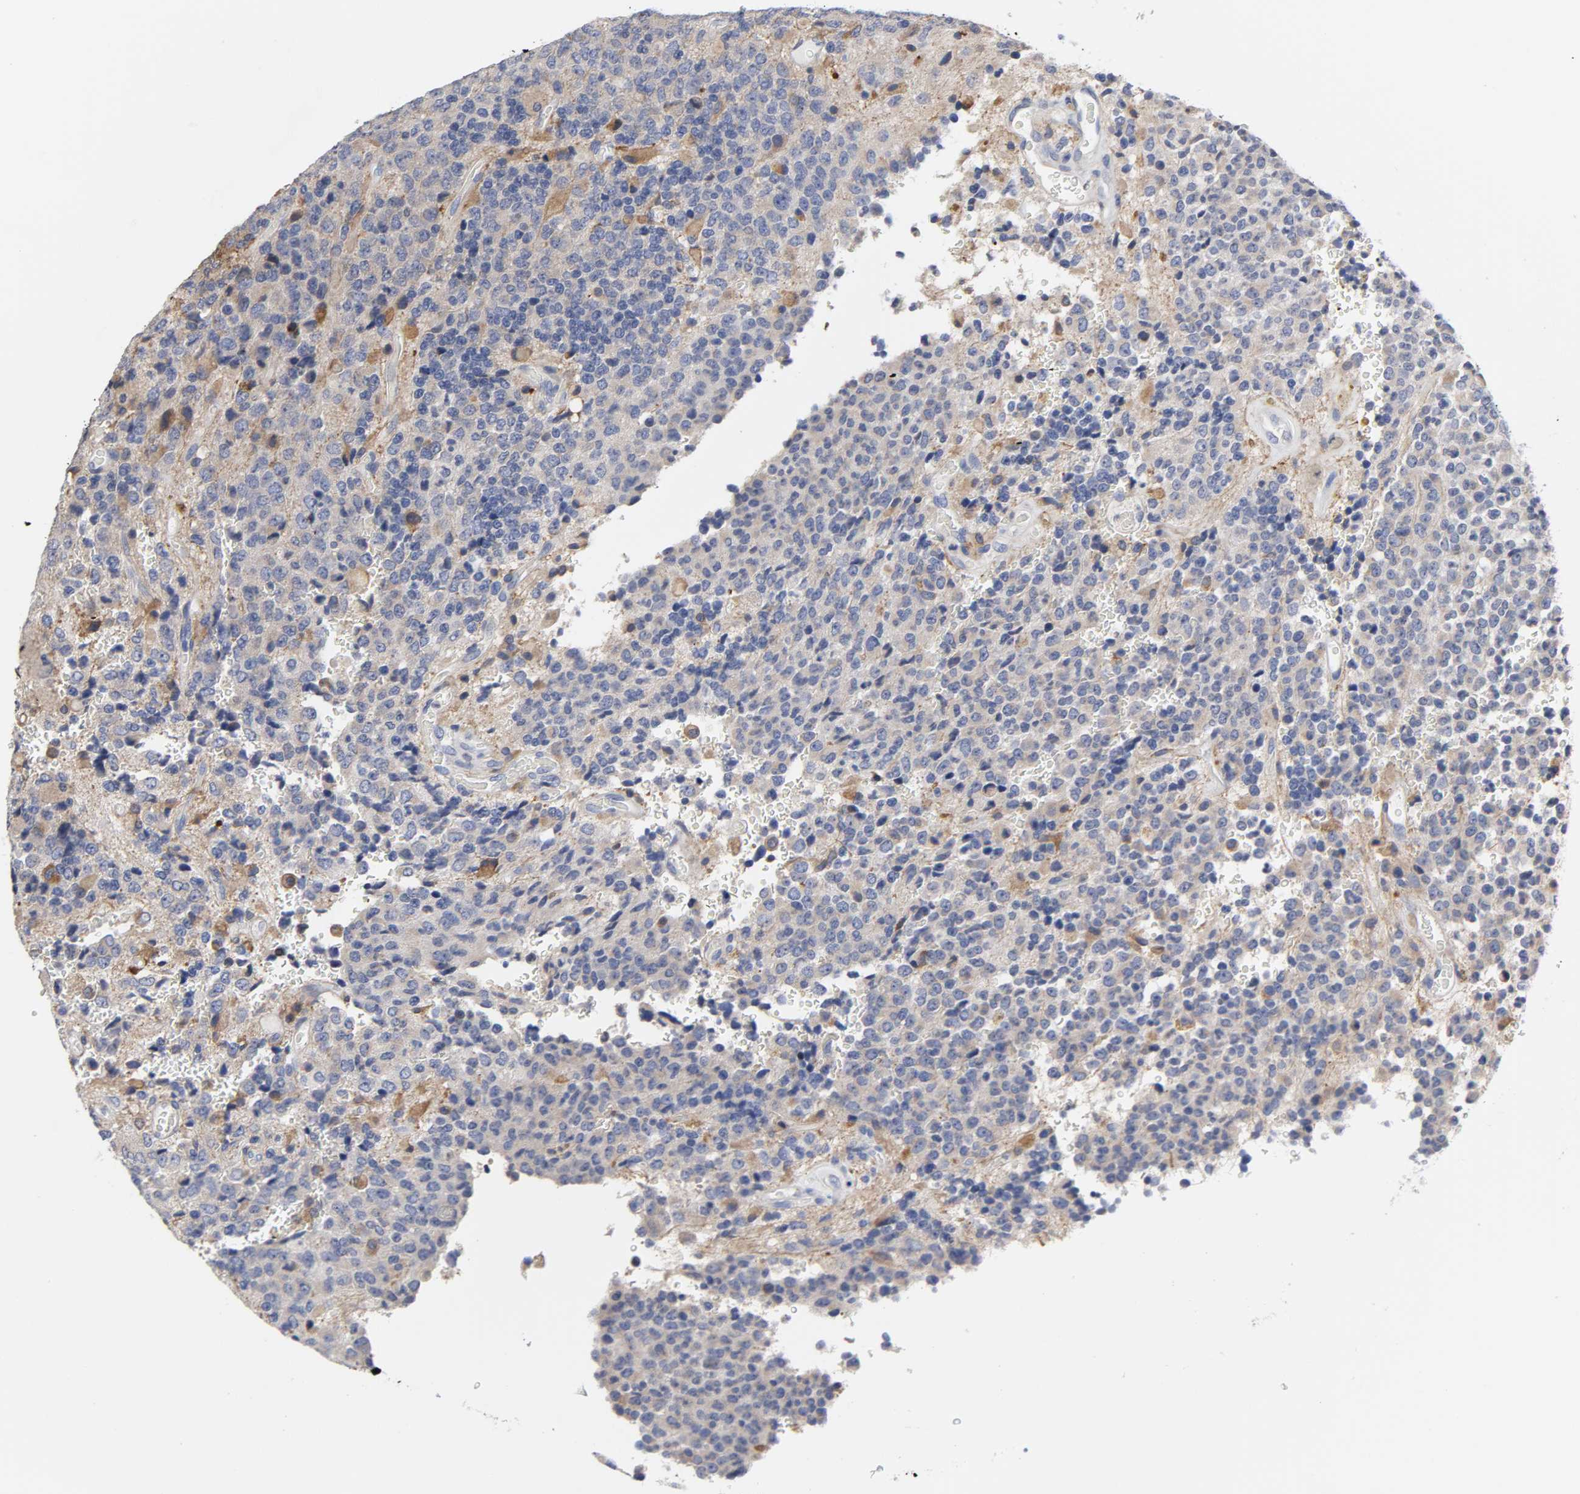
{"staining": {"intensity": "weak", "quantity": "25%-75%", "location": "cytoplasmic/membranous"}, "tissue": "glioma", "cell_type": "Tumor cells", "image_type": "cancer", "snomed": [{"axis": "morphology", "description": "Glioma, malignant, High grade"}, {"axis": "topography", "description": "pancreas cauda"}], "caption": "A brown stain shows weak cytoplasmic/membranous expression of a protein in glioma tumor cells. (DAB IHC, brown staining for protein, blue staining for nuclei).", "gene": "HCK", "patient": {"sex": "male", "age": 60}}